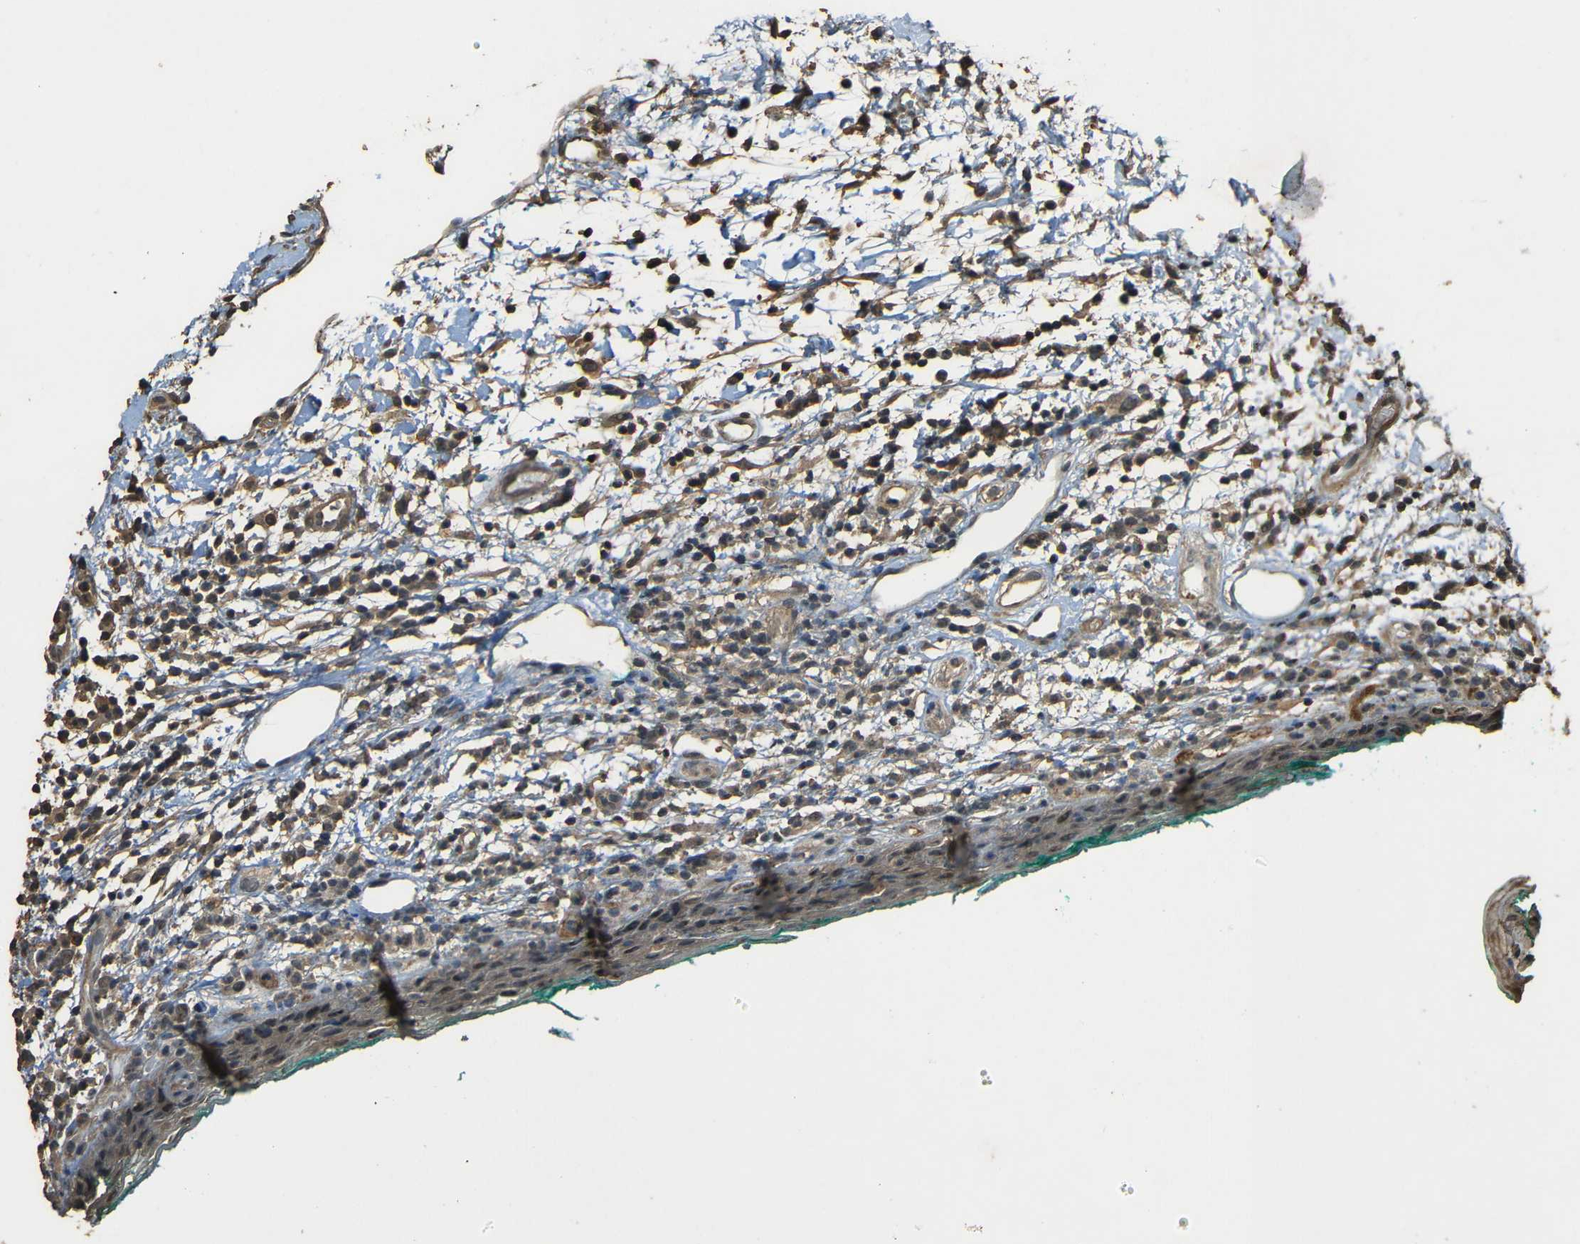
{"staining": {"intensity": "weak", "quantity": ">75%", "location": "cytoplasmic/membranous"}, "tissue": "oral mucosa", "cell_type": "Squamous epithelial cells", "image_type": "normal", "snomed": [{"axis": "morphology", "description": "Normal tissue, NOS"}, {"axis": "topography", "description": "Skeletal muscle"}, {"axis": "topography", "description": "Oral tissue"}, {"axis": "topography", "description": "Peripheral nerve tissue"}], "caption": "Human oral mucosa stained for a protein (brown) reveals weak cytoplasmic/membranous positive staining in about >75% of squamous epithelial cells.", "gene": "PDE5A", "patient": {"sex": "female", "age": 84}}